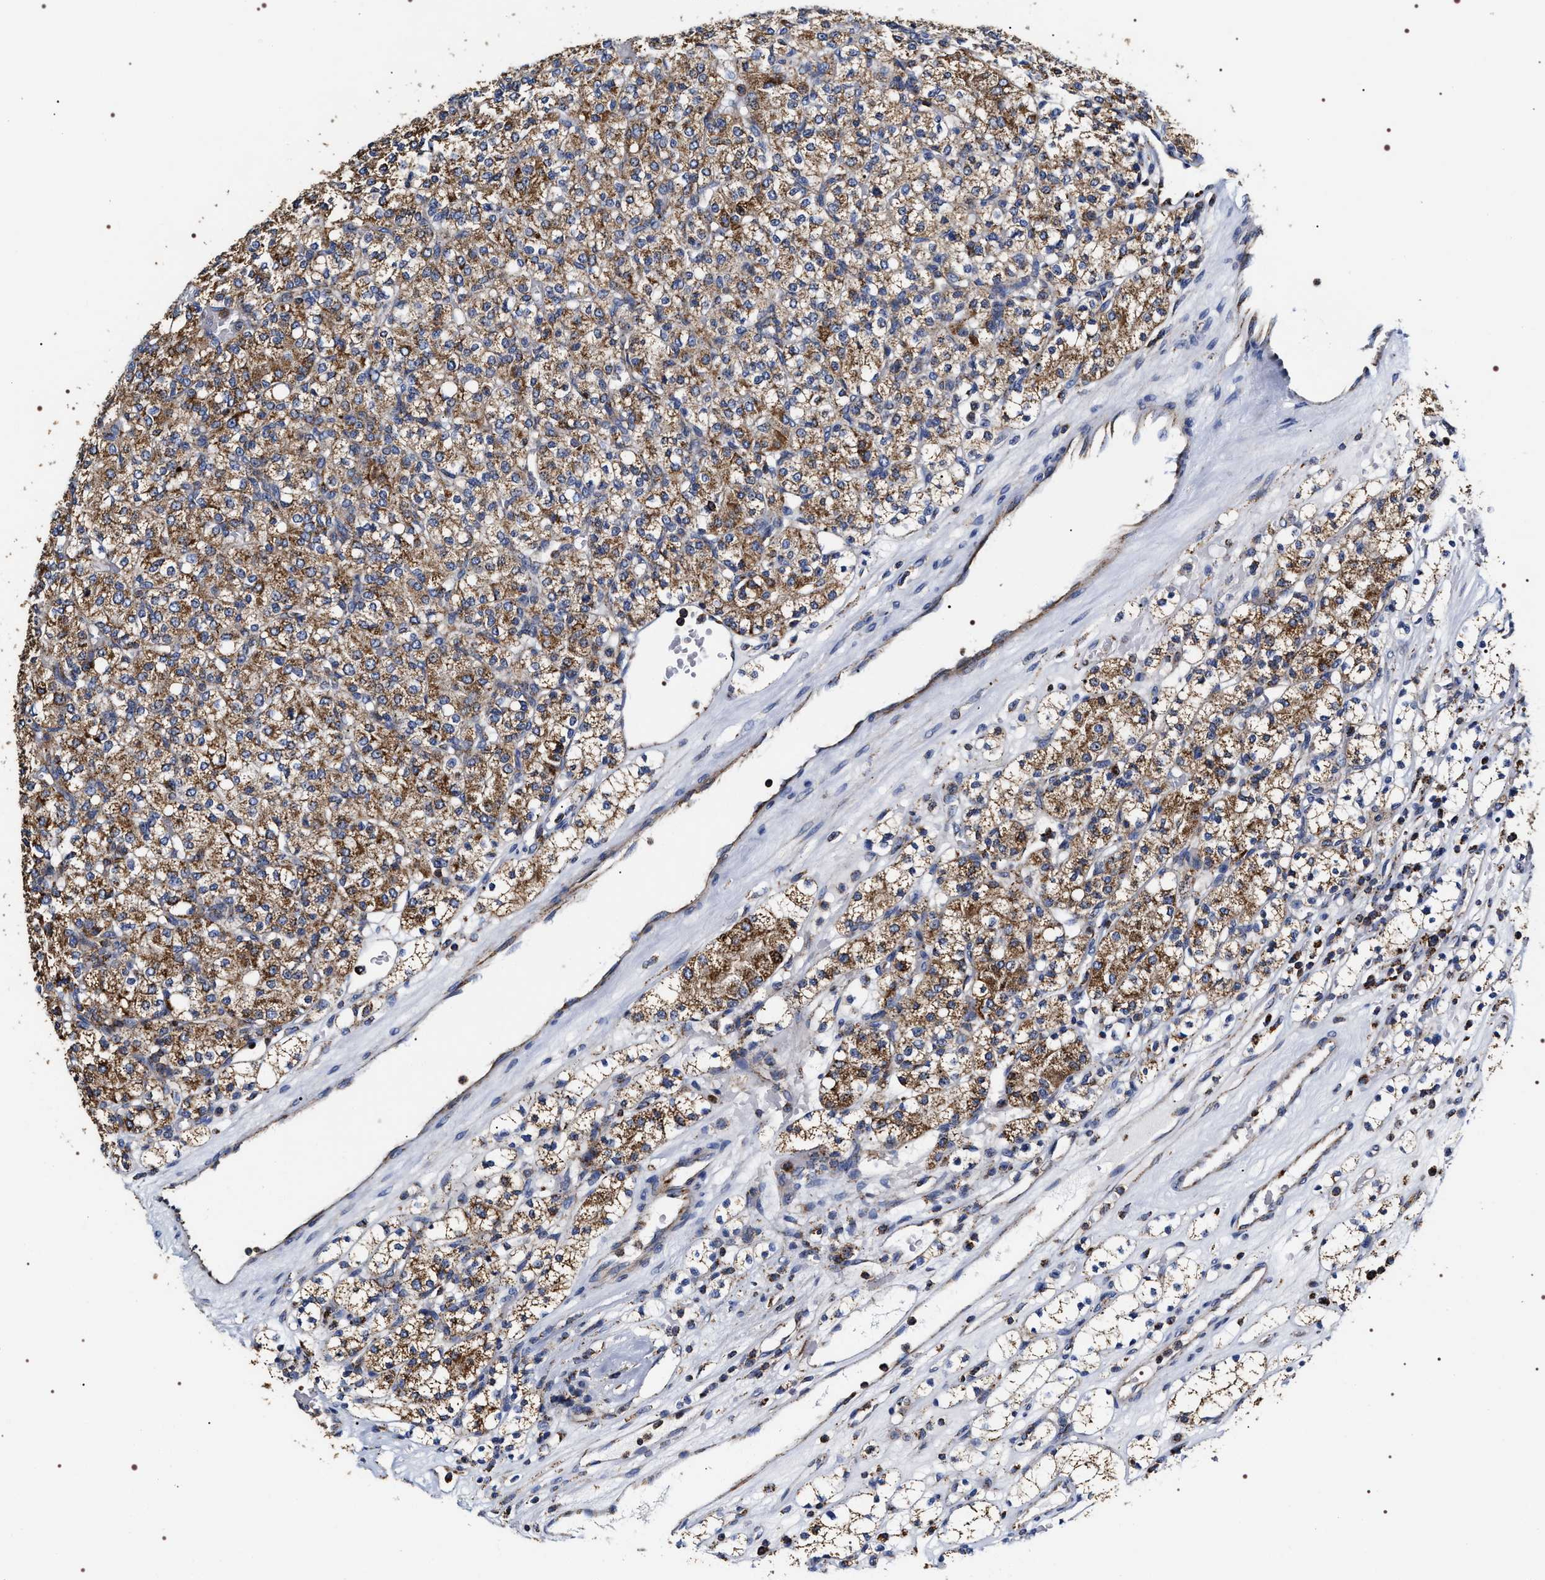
{"staining": {"intensity": "moderate", "quantity": ">75%", "location": "cytoplasmic/membranous"}, "tissue": "renal cancer", "cell_type": "Tumor cells", "image_type": "cancer", "snomed": [{"axis": "morphology", "description": "Adenocarcinoma, NOS"}, {"axis": "topography", "description": "Kidney"}], "caption": "This is an image of immunohistochemistry staining of renal cancer (adenocarcinoma), which shows moderate staining in the cytoplasmic/membranous of tumor cells.", "gene": "COG5", "patient": {"sex": "male", "age": 77}}